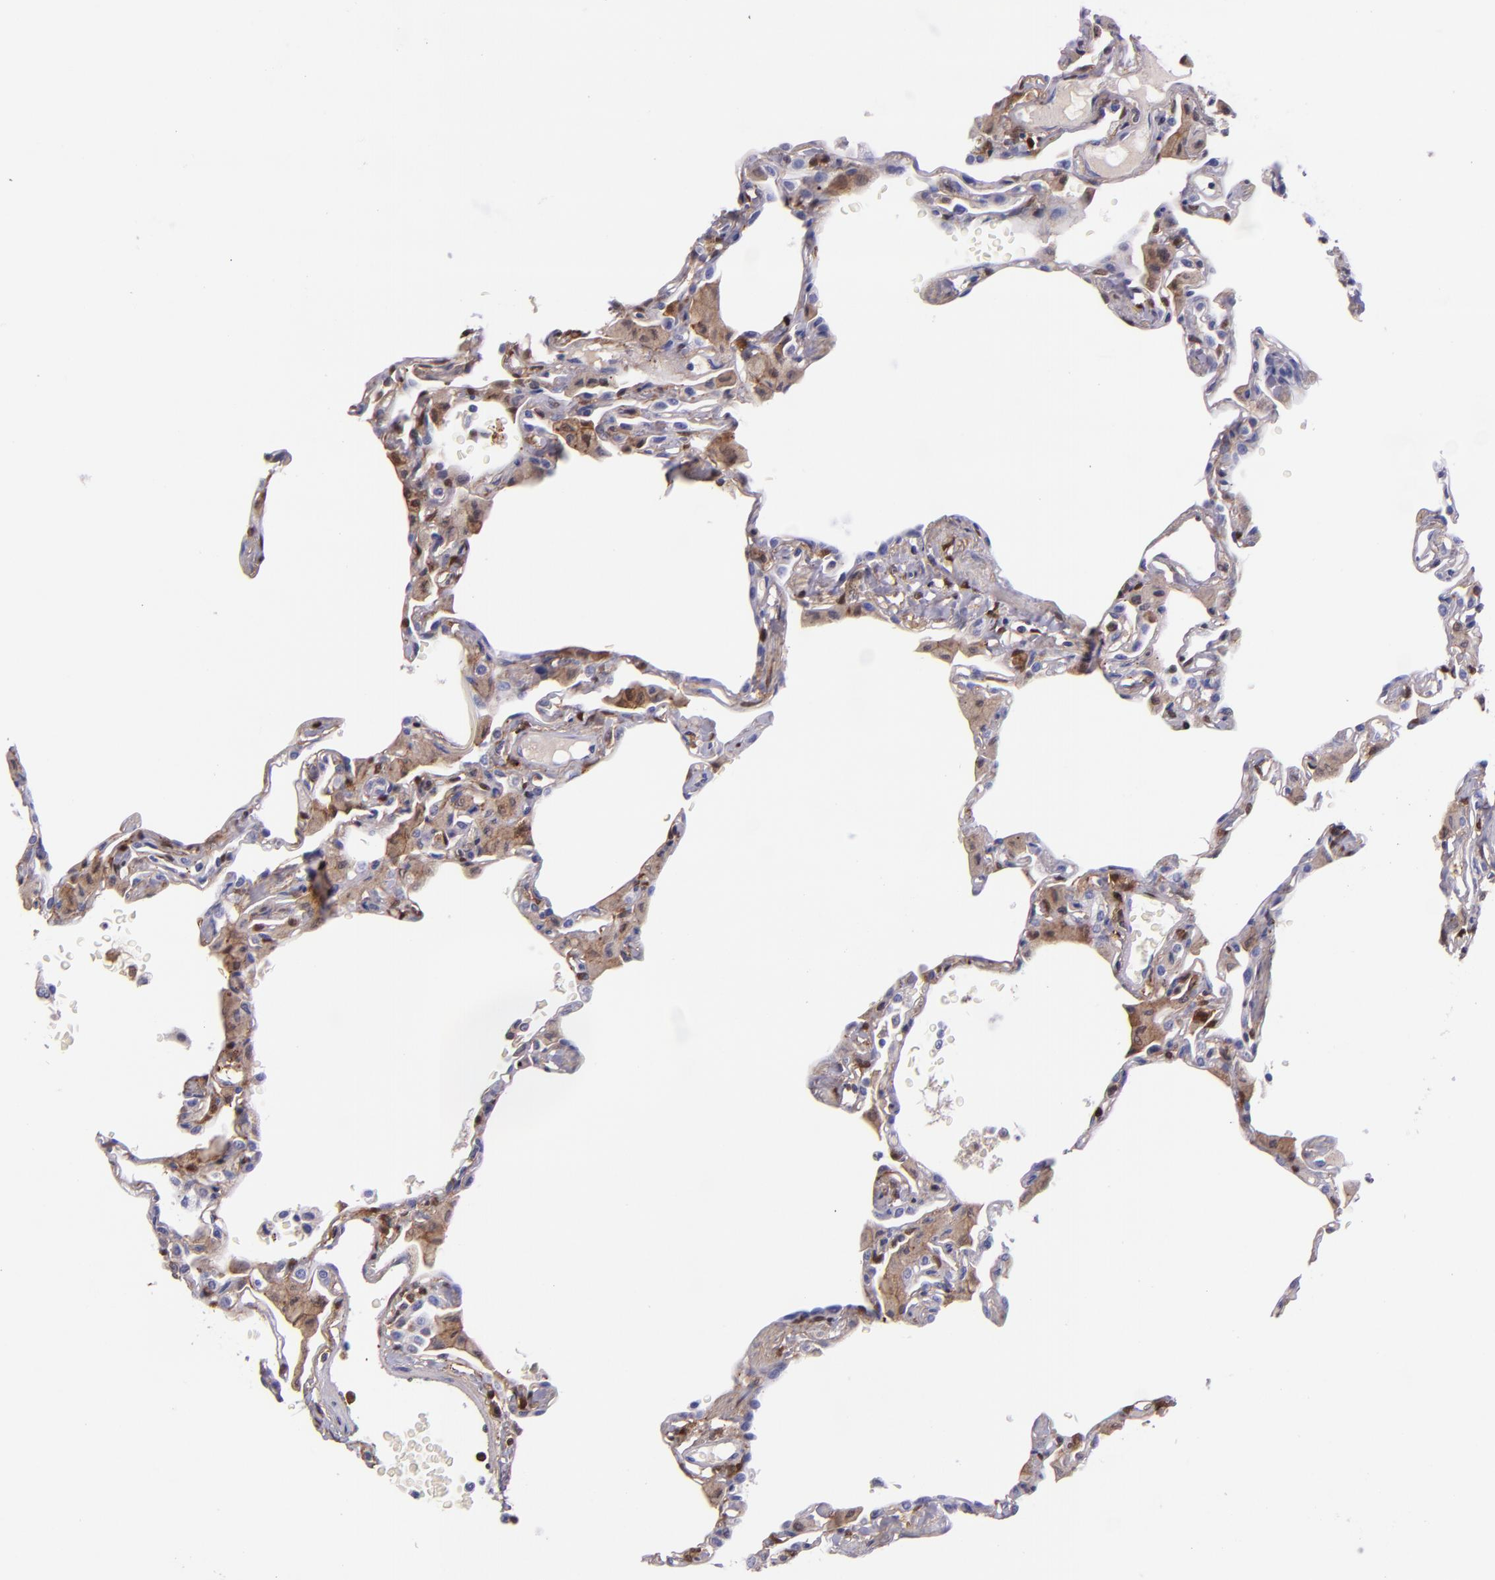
{"staining": {"intensity": "moderate", "quantity": "<25%", "location": "cytoplasmic/membranous"}, "tissue": "lung", "cell_type": "Alveolar cells", "image_type": "normal", "snomed": [{"axis": "morphology", "description": "Normal tissue, NOS"}, {"axis": "topography", "description": "Lung"}], "caption": "Brown immunohistochemical staining in normal lung exhibits moderate cytoplasmic/membranous positivity in approximately <25% of alveolar cells.", "gene": "LGALS1", "patient": {"sex": "female", "age": 49}}